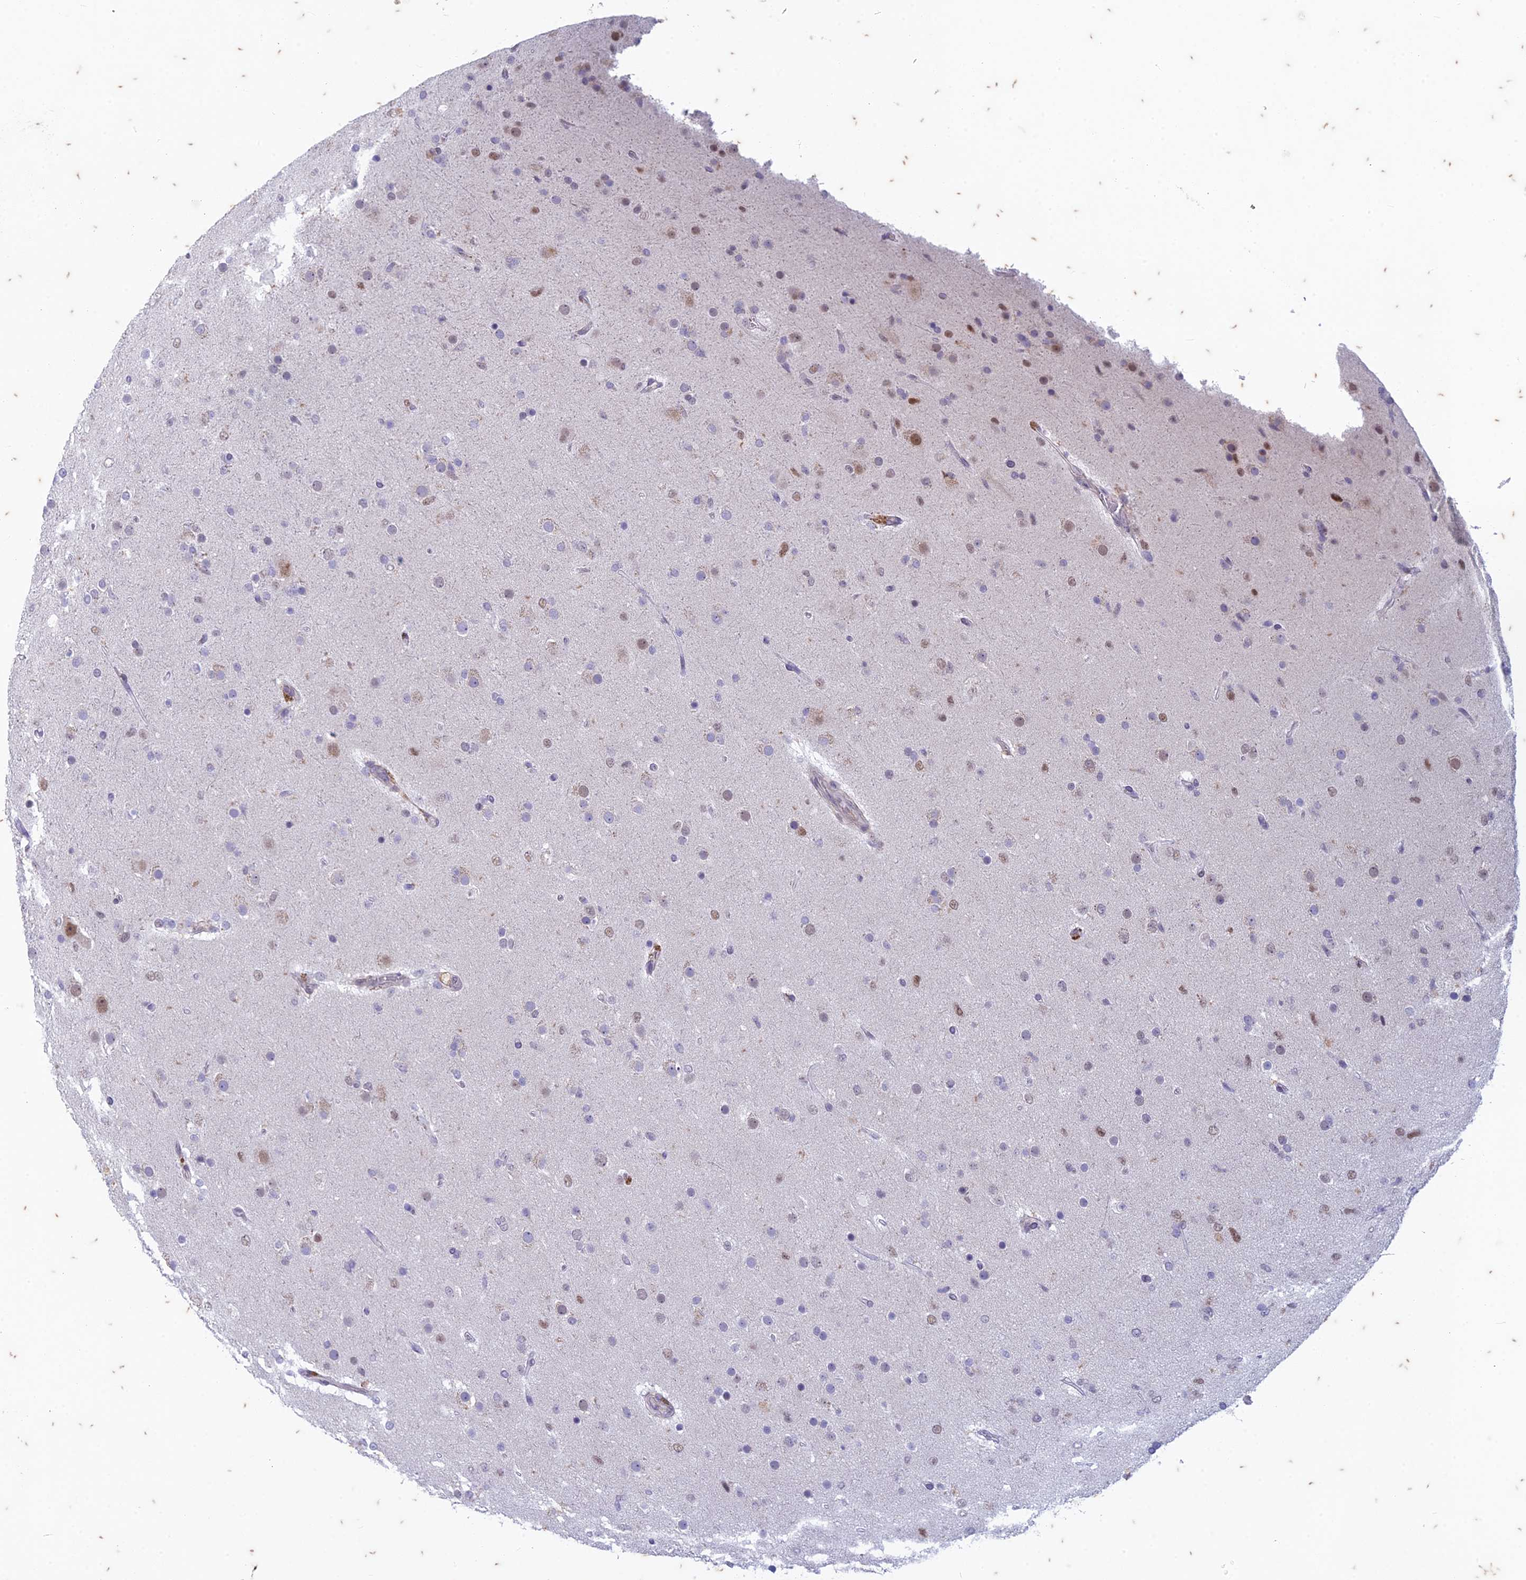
{"staining": {"intensity": "weak", "quantity": "<25%", "location": "nuclear"}, "tissue": "glioma", "cell_type": "Tumor cells", "image_type": "cancer", "snomed": [{"axis": "morphology", "description": "Glioma, malignant, Low grade"}, {"axis": "topography", "description": "Brain"}], "caption": "The micrograph exhibits no staining of tumor cells in glioma.", "gene": "PABPN1L", "patient": {"sex": "male", "age": 65}}